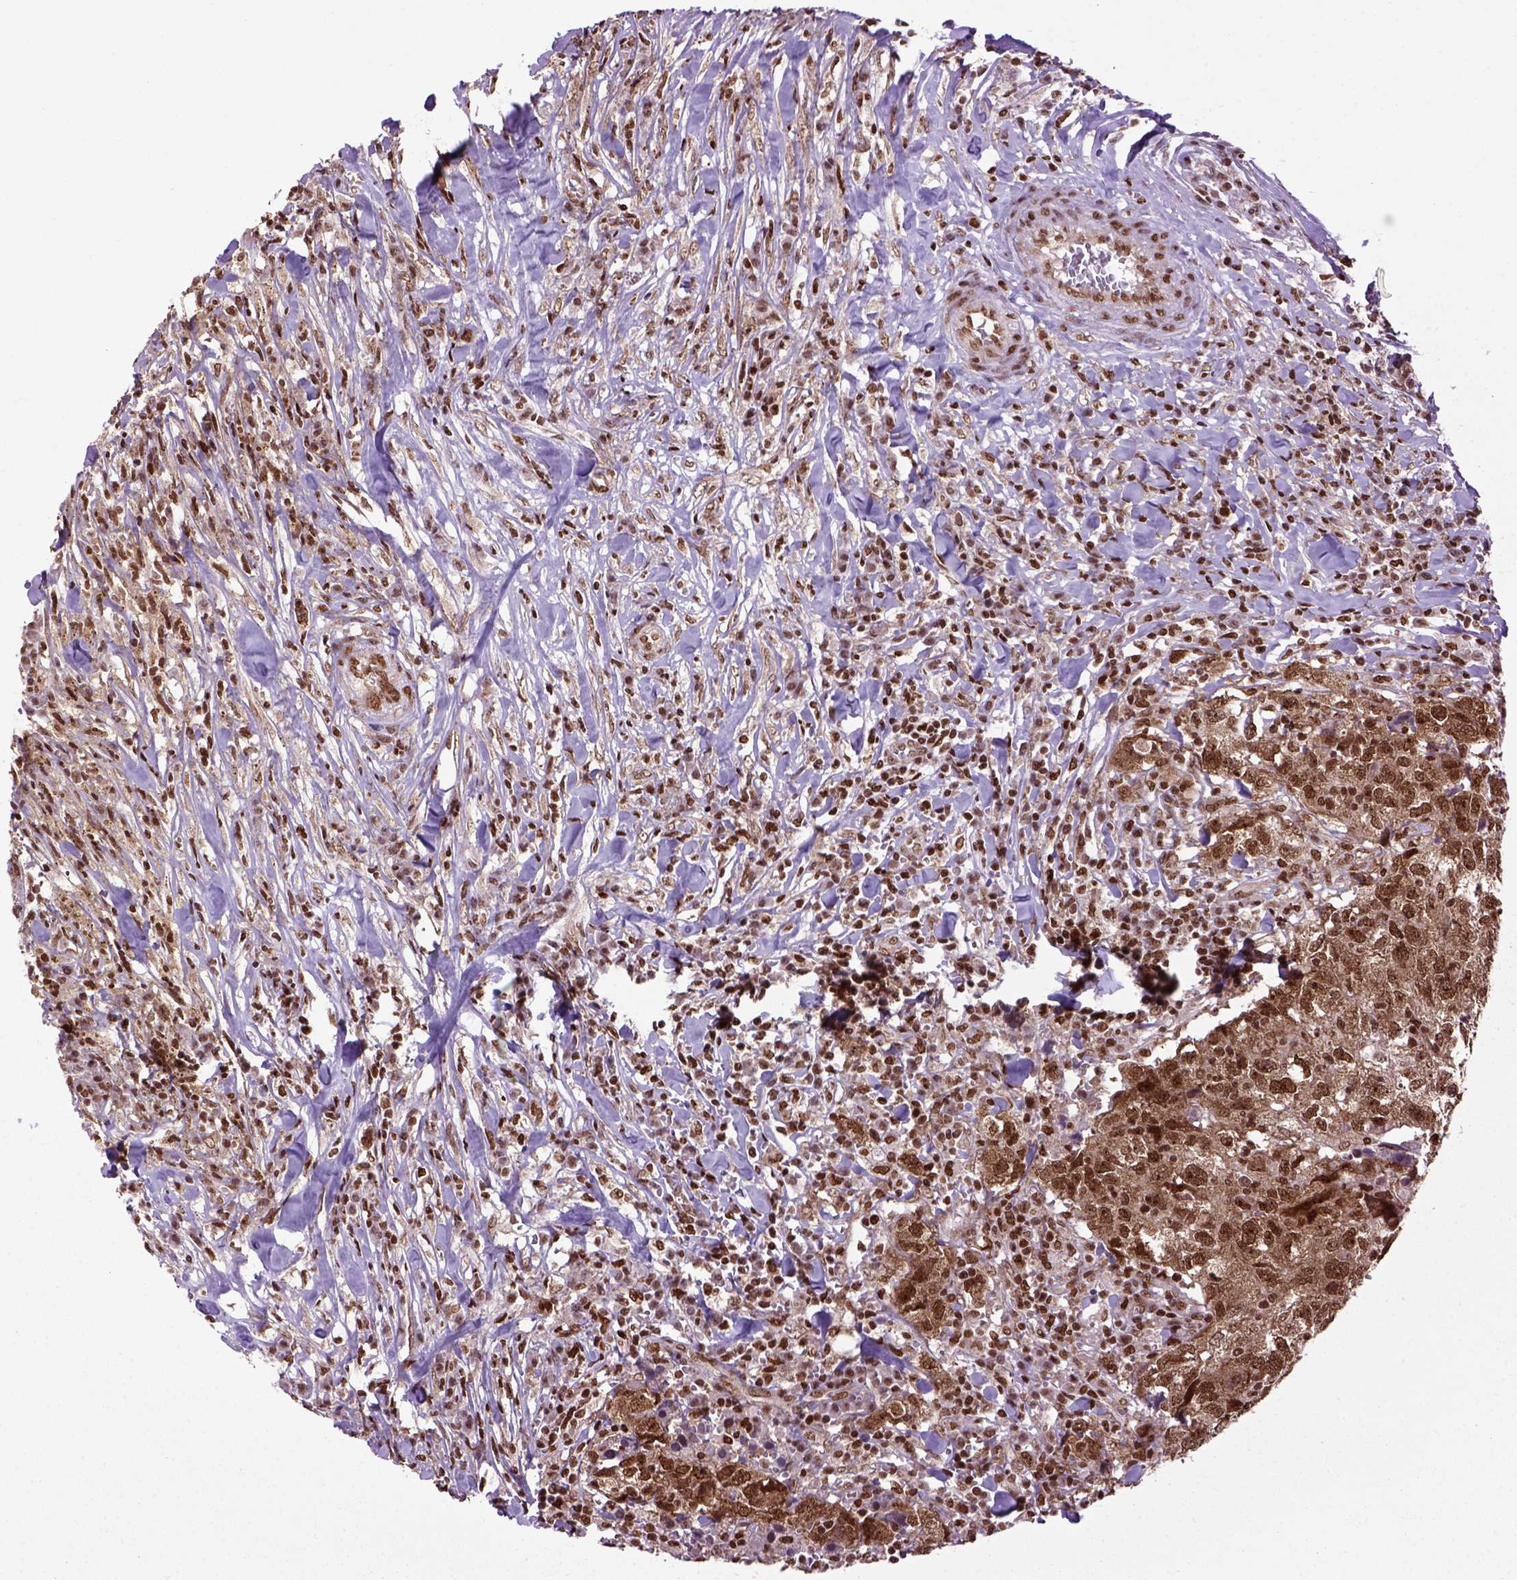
{"staining": {"intensity": "strong", "quantity": ">75%", "location": "cytoplasmic/membranous,nuclear"}, "tissue": "breast cancer", "cell_type": "Tumor cells", "image_type": "cancer", "snomed": [{"axis": "morphology", "description": "Duct carcinoma"}, {"axis": "topography", "description": "Breast"}], "caption": "High-magnification brightfield microscopy of infiltrating ductal carcinoma (breast) stained with DAB (brown) and counterstained with hematoxylin (blue). tumor cells exhibit strong cytoplasmic/membranous and nuclear staining is seen in approximately>75% of cells.", "gene": "CELF1", "patient": {"sex": "female", "age": 30}}